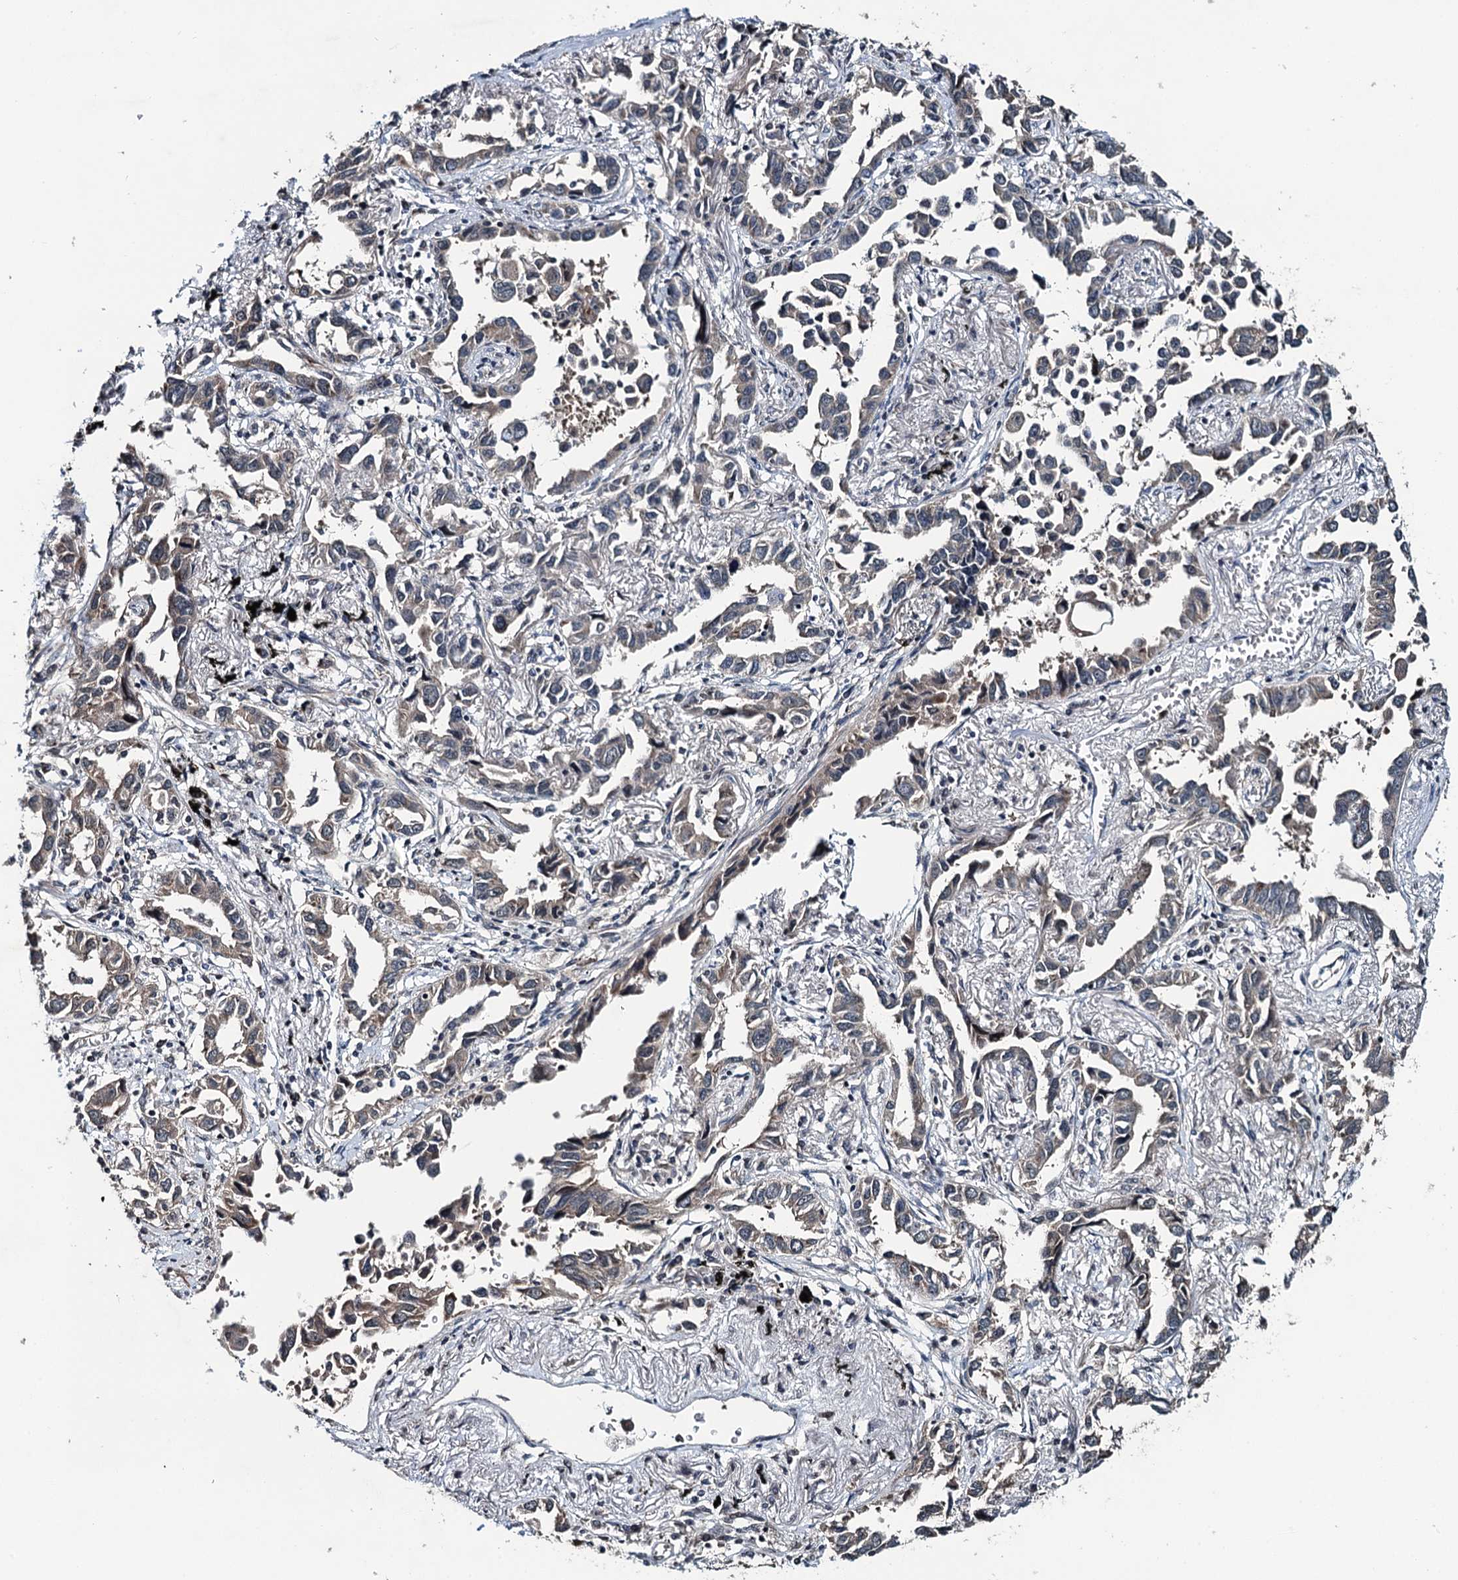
{"staining": {"intensity": "weak", "quantity": "<25%", "location": "cytoplasmic/membranous"}, "tissue": "lung cancer", "cell_type": "Tumor cells", "image_type": "cancer", "snomed": [{"axis": "morphology", "description": "Adenocarcinoma, NOS"}, {"axis": "topography", "description": "Lung"}], "caption": "High power microscopy photomicrograph of an immunohistochemistry (IHC) micrograph of lung adenocarcinoma, revealing no significant expression in tumor cells.", "gene": "WHAMM", "patient": {"sex": "male", "age": 67}}